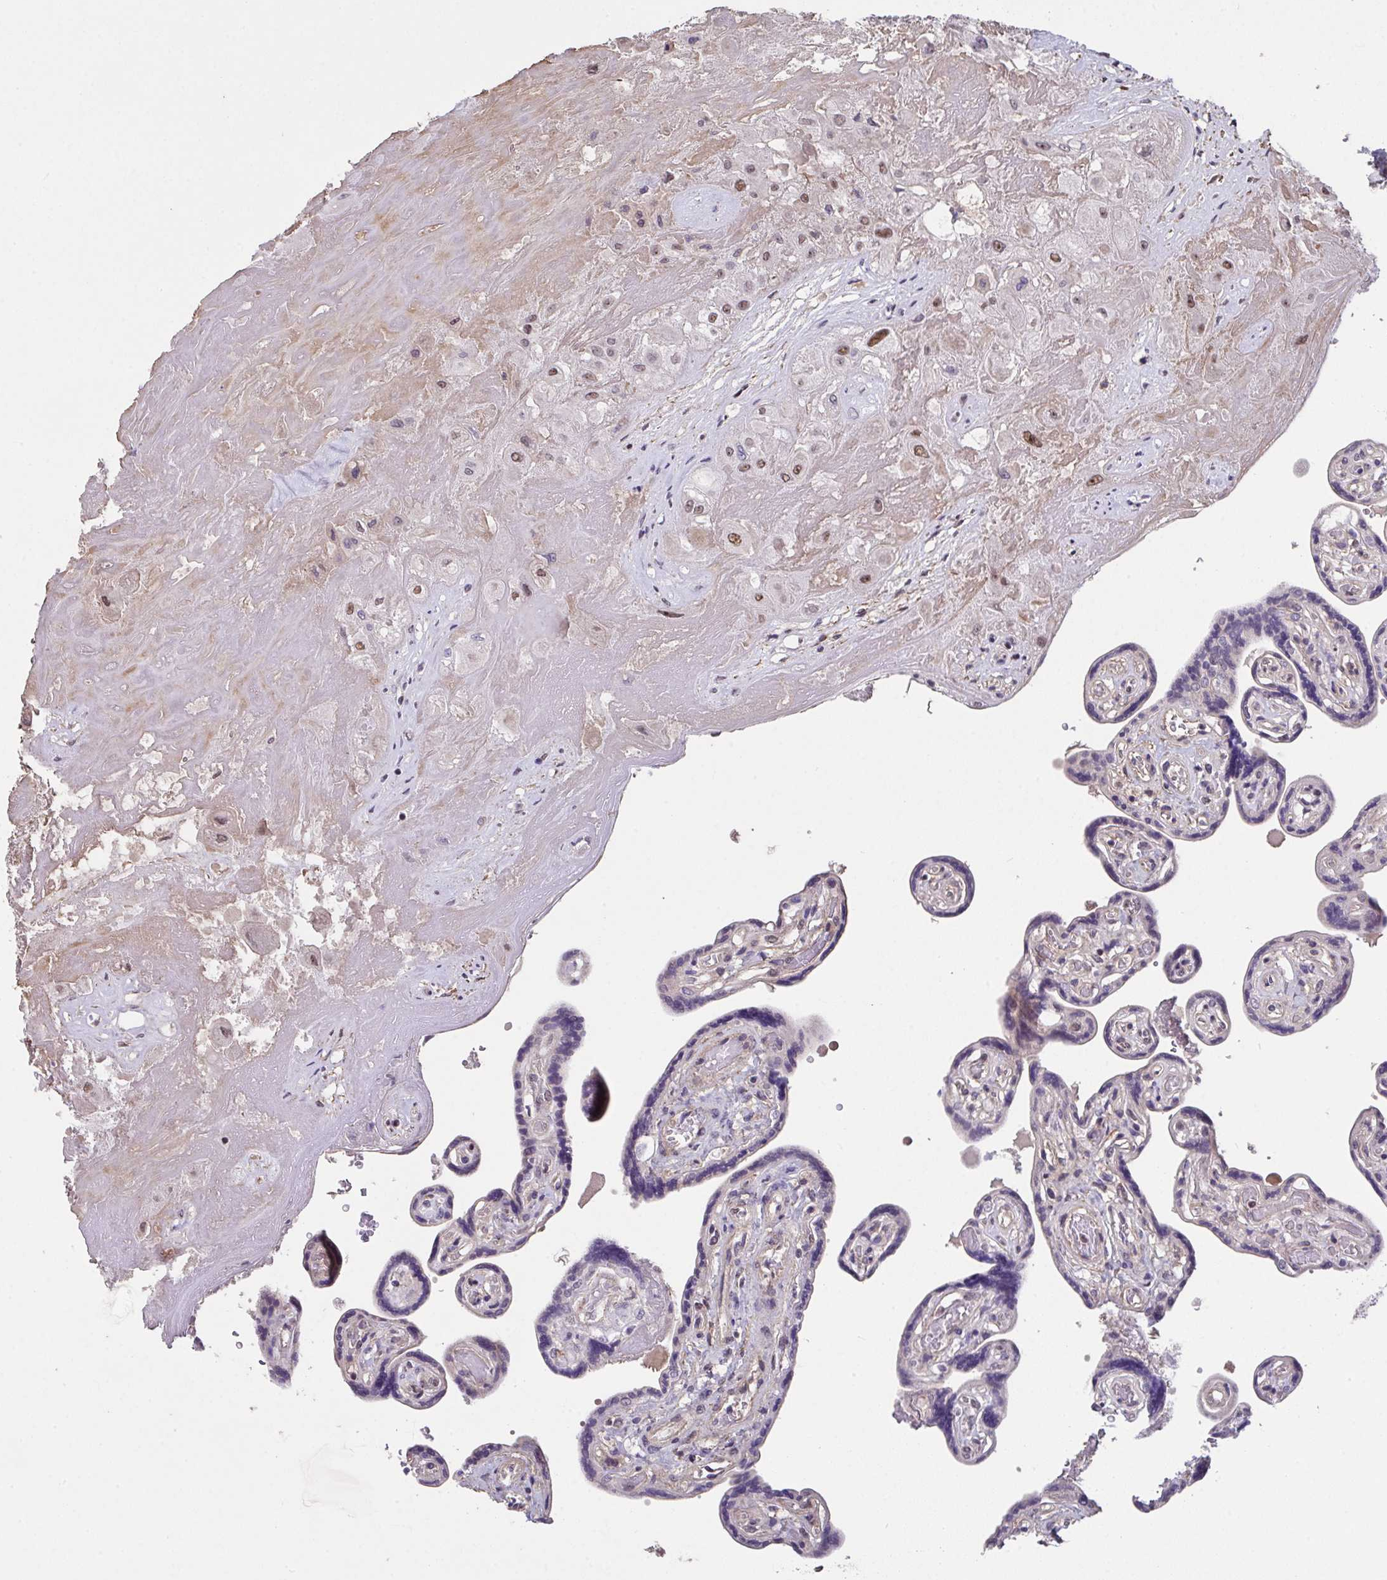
{"staining": {"intensity": "moderate", "quantity": ">75%", "location": "nuclear"}, "tissue": "placenta", "cell_type": "Decidual cells", "image_type": "normal", "snomed": [{"axis": "morphology", "description": "Normal tissue, NOS"}, {"axis": "topography", "description": "Placenta"}], "caption": "Immunohistochemistry of unremarkable placenta reveals medium levels of moderate nuclear staining in about >75% of decidual cells.", "gene": "RBBP6", "patient": {"sex": "female", "age": 32}}